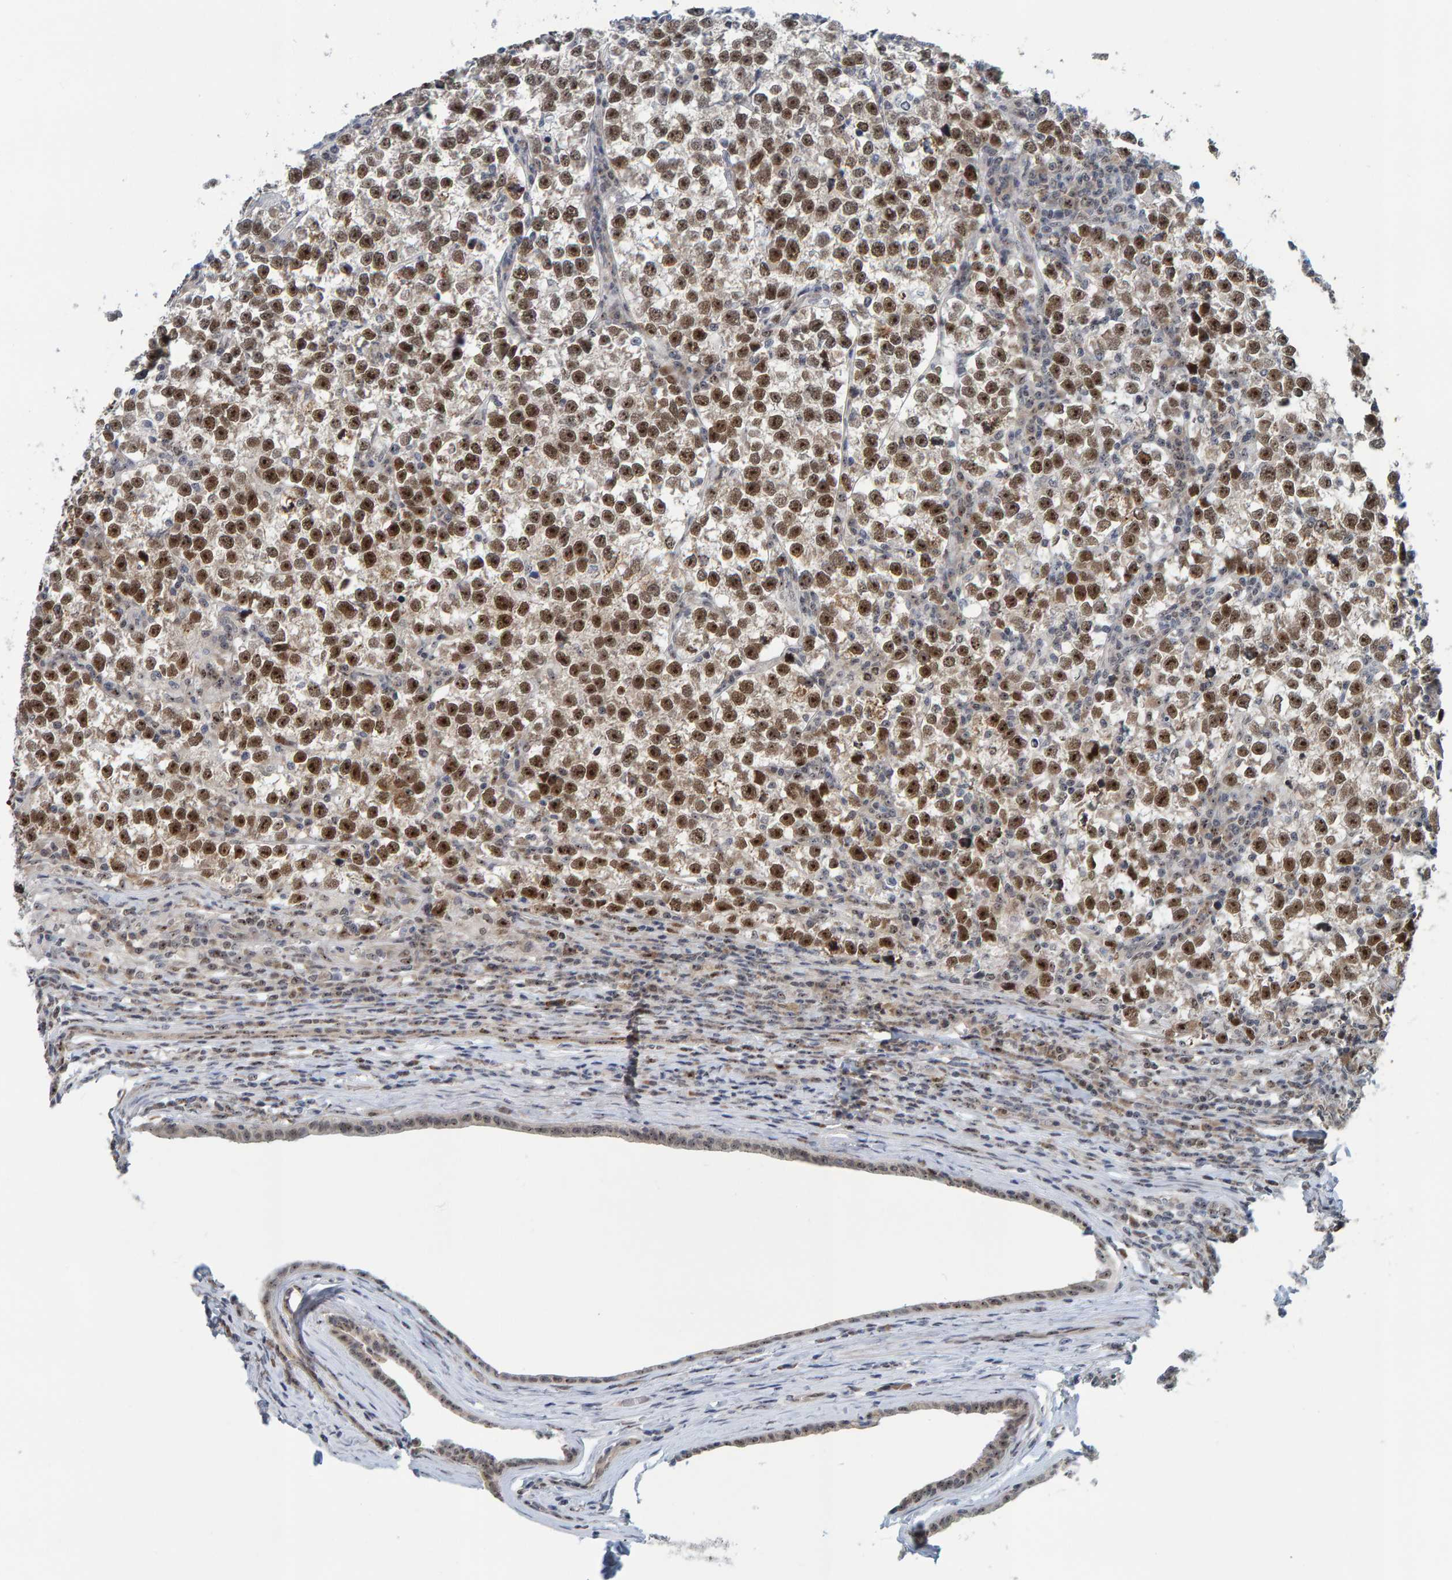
{"staining": {"intensity": "strong", "quantity": ">75%", "location": "nuclear"}, "tissue": "testis cancer", "cell_type": "Tumor cells", "image_type": "cancer", "snomed": [{"axis": "morphology", "description": "Normal tissue, NOS"}, {"axis": "morphology", "description": "Seminoma, NOS"}, {"axis": "topography", "description": "Testis"}], "caption": "There is high levels of strong nuclear staining in tumor cells of testis cancer, as demonstrated by immunohistochemical staining (brown color).", "gene": "POLR1E", "patient": {"sex": "male", "age": 43}}